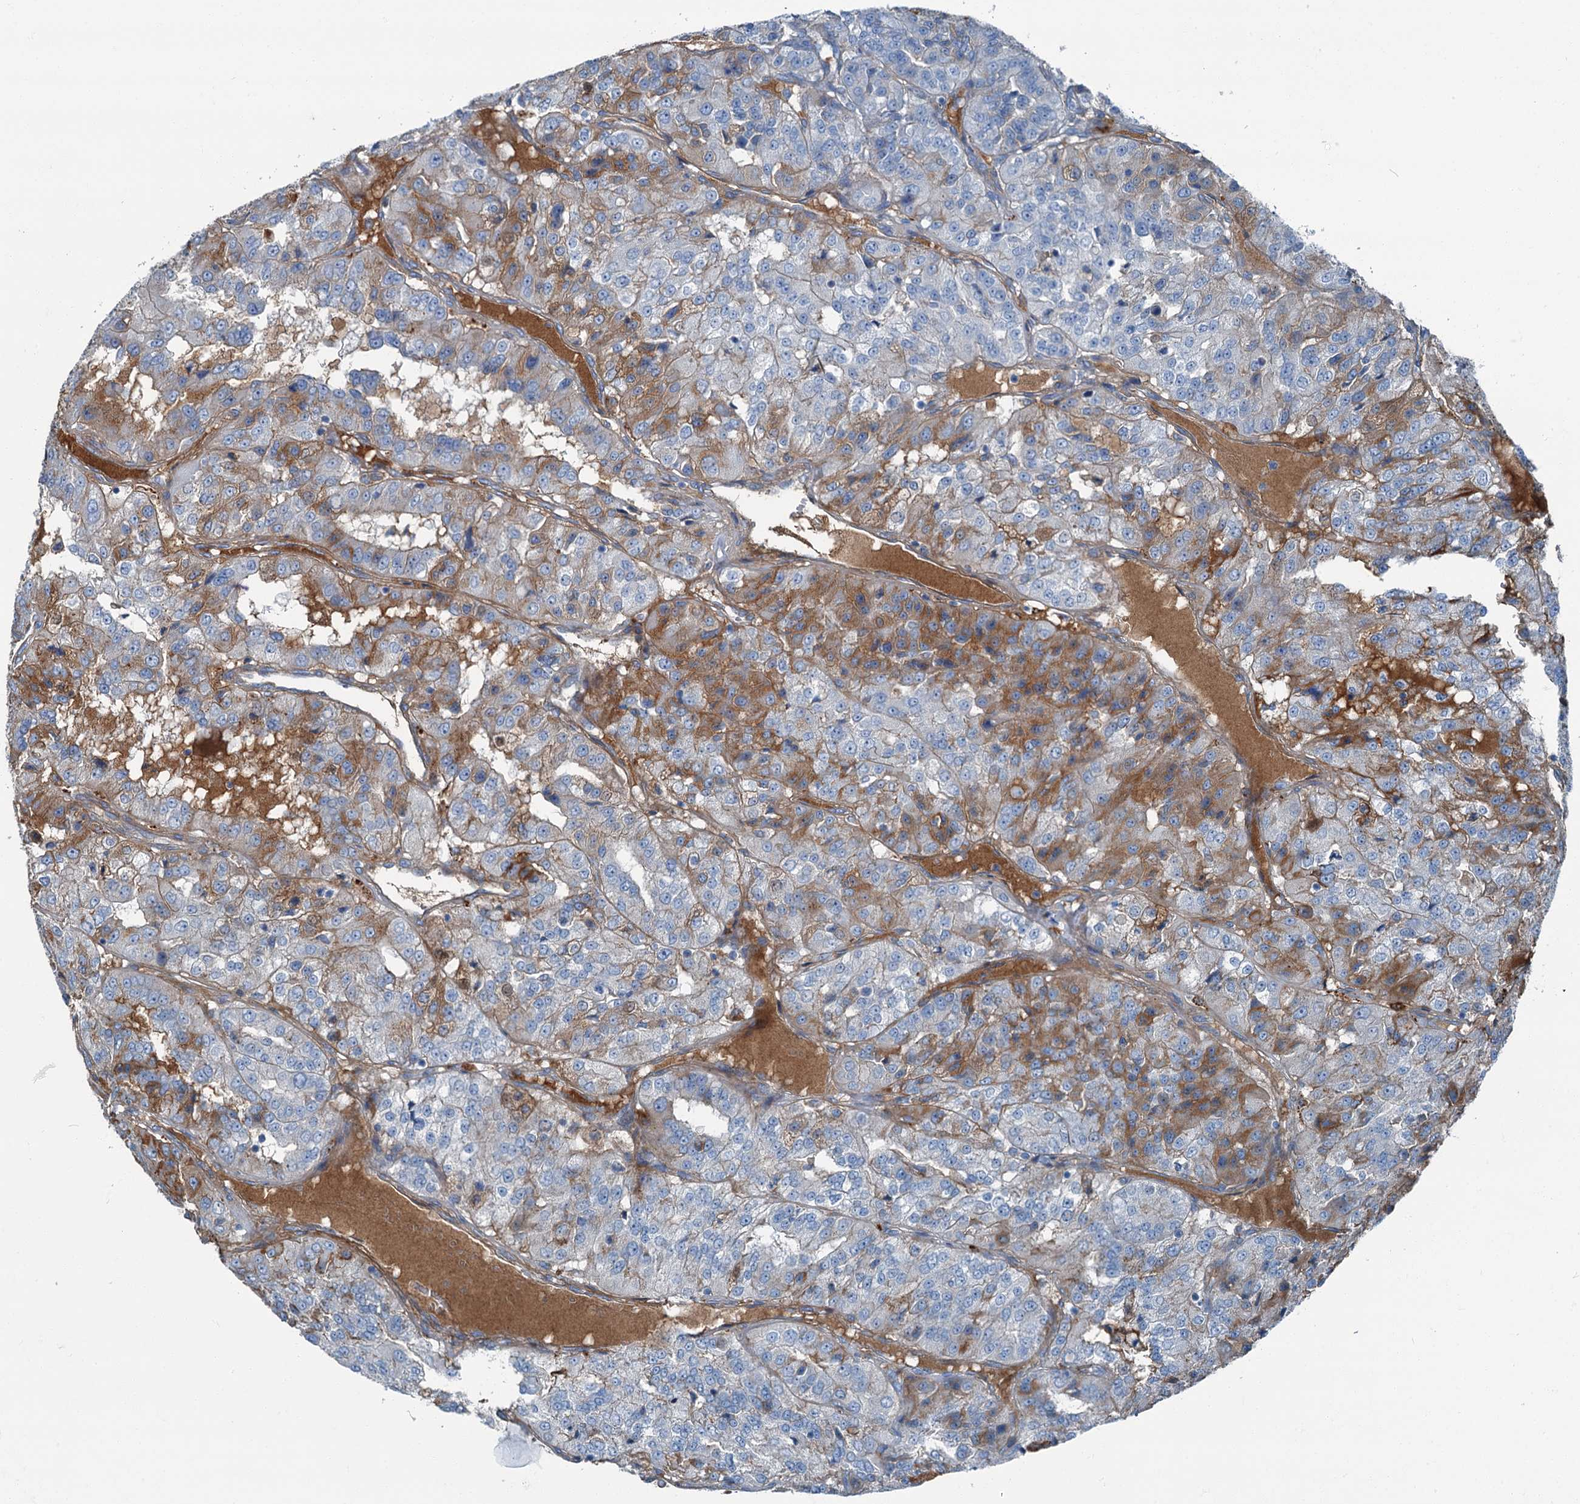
{"staining": {"intensity": "moderate", "quantity": "25%-75%", "location": "cytoplasmic/membranous"}, "tissue": "renal cancer", "cell_type": "Tumor cells", "image_type": "cancer", "snomed": [{"axis": "morphology", "description": "Adenocarcinoma, NOS"}, {"axis": "topography", "description": "Kidney"}], "caption": "Renal adenocarcinoma stained for a protein (brown) demonstrates moderate cytoplasmic/membranous positive expression in approximately 25%-75% of tumor cells.", "gene": "AXL", "patient": {"sex": "female", "age": 63}}